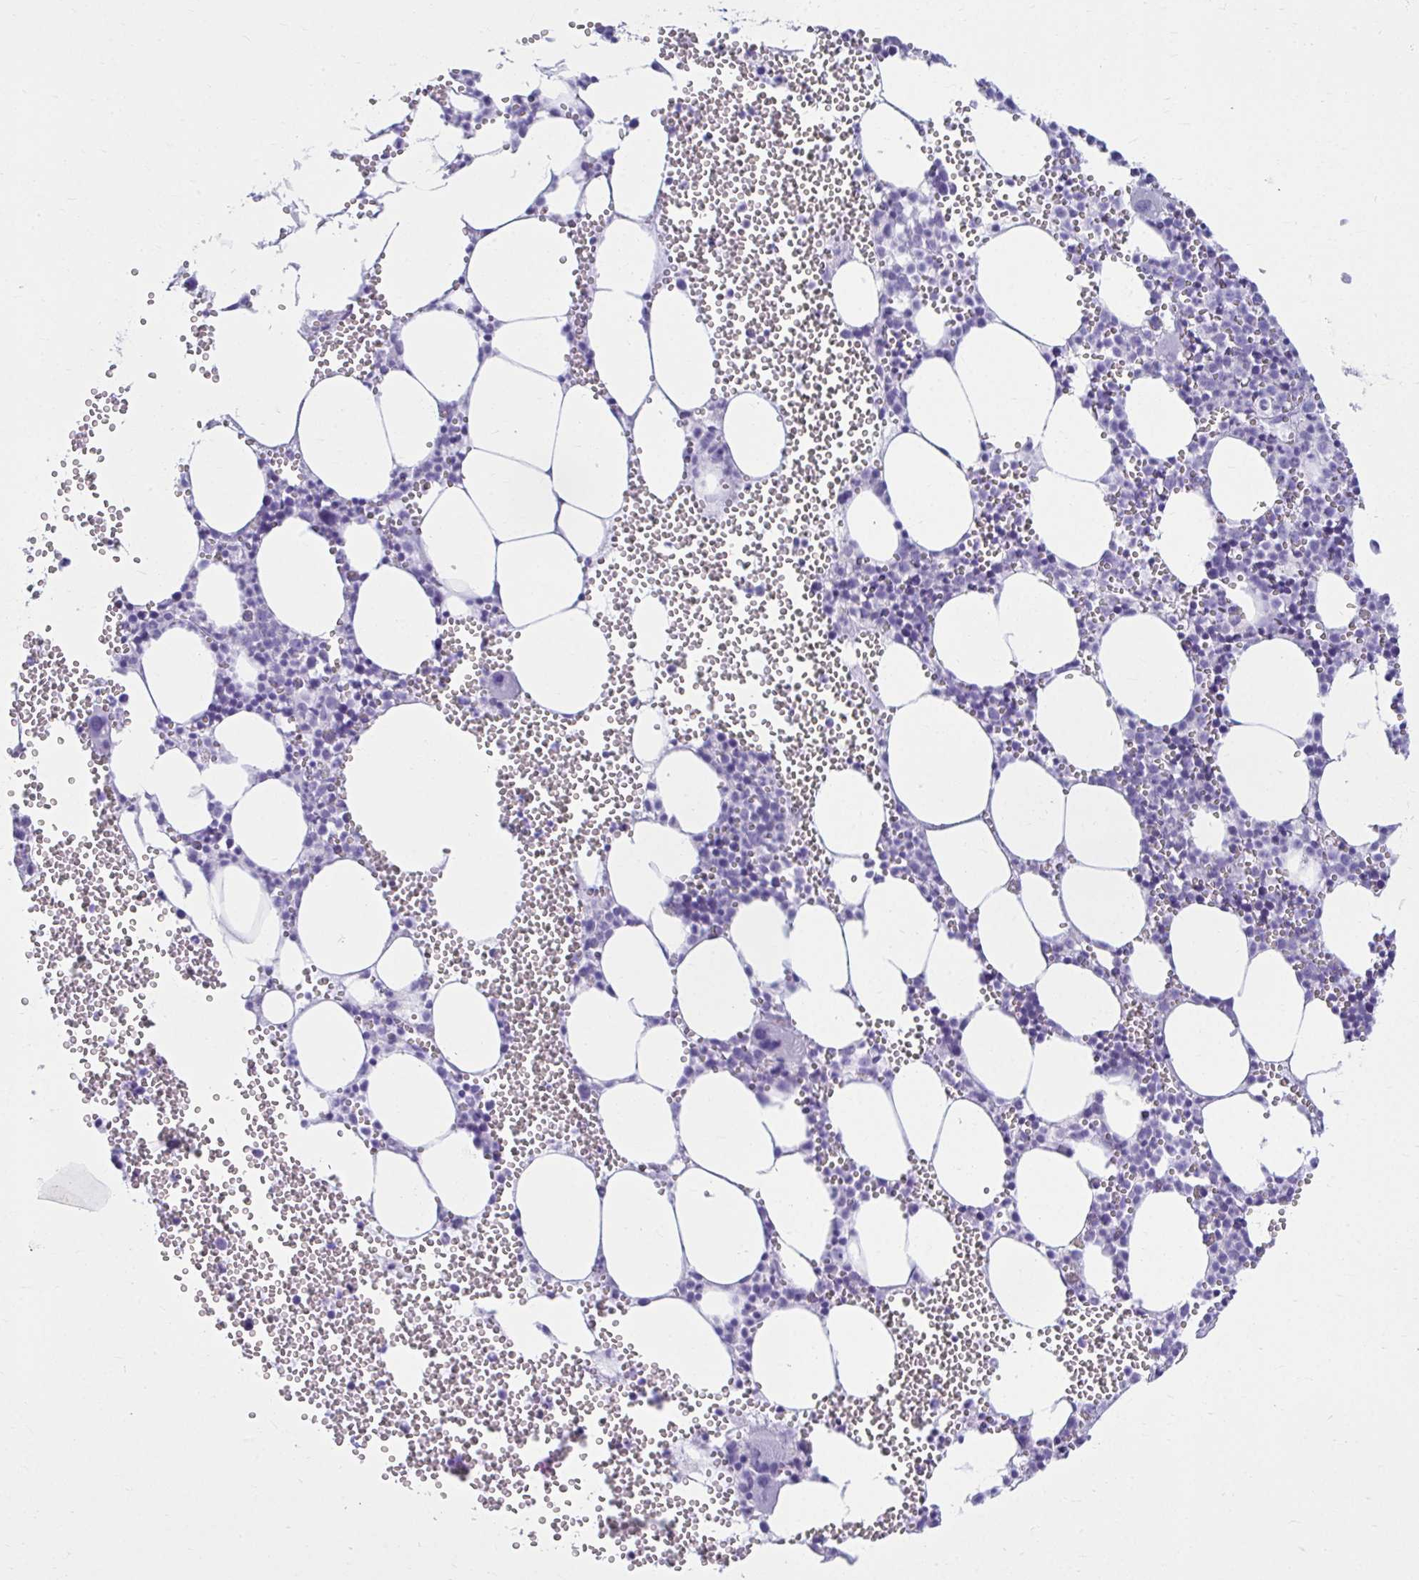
{"staining": {"intensity": "negative", "quantity": "none", "location": "none"}, "tissue": "bone marrow", "cell_type": "Hematopoietic cells", "image_type": "normal", "snomed": [{"axis": "morphology", "description": "Normal tissue, NOS"}, {"axis": "topography", "description": "Bone marrow"}], "caption": "IHC histopathology image of unremarkable bone marrow: bone marrow stained with DAB (3,3'-diaminobenzidine) demonstrates no significant protein positivity in hematopoietic cells.", "gene": "ATP4B", "patient": {"sex": "female", "age": 80}}